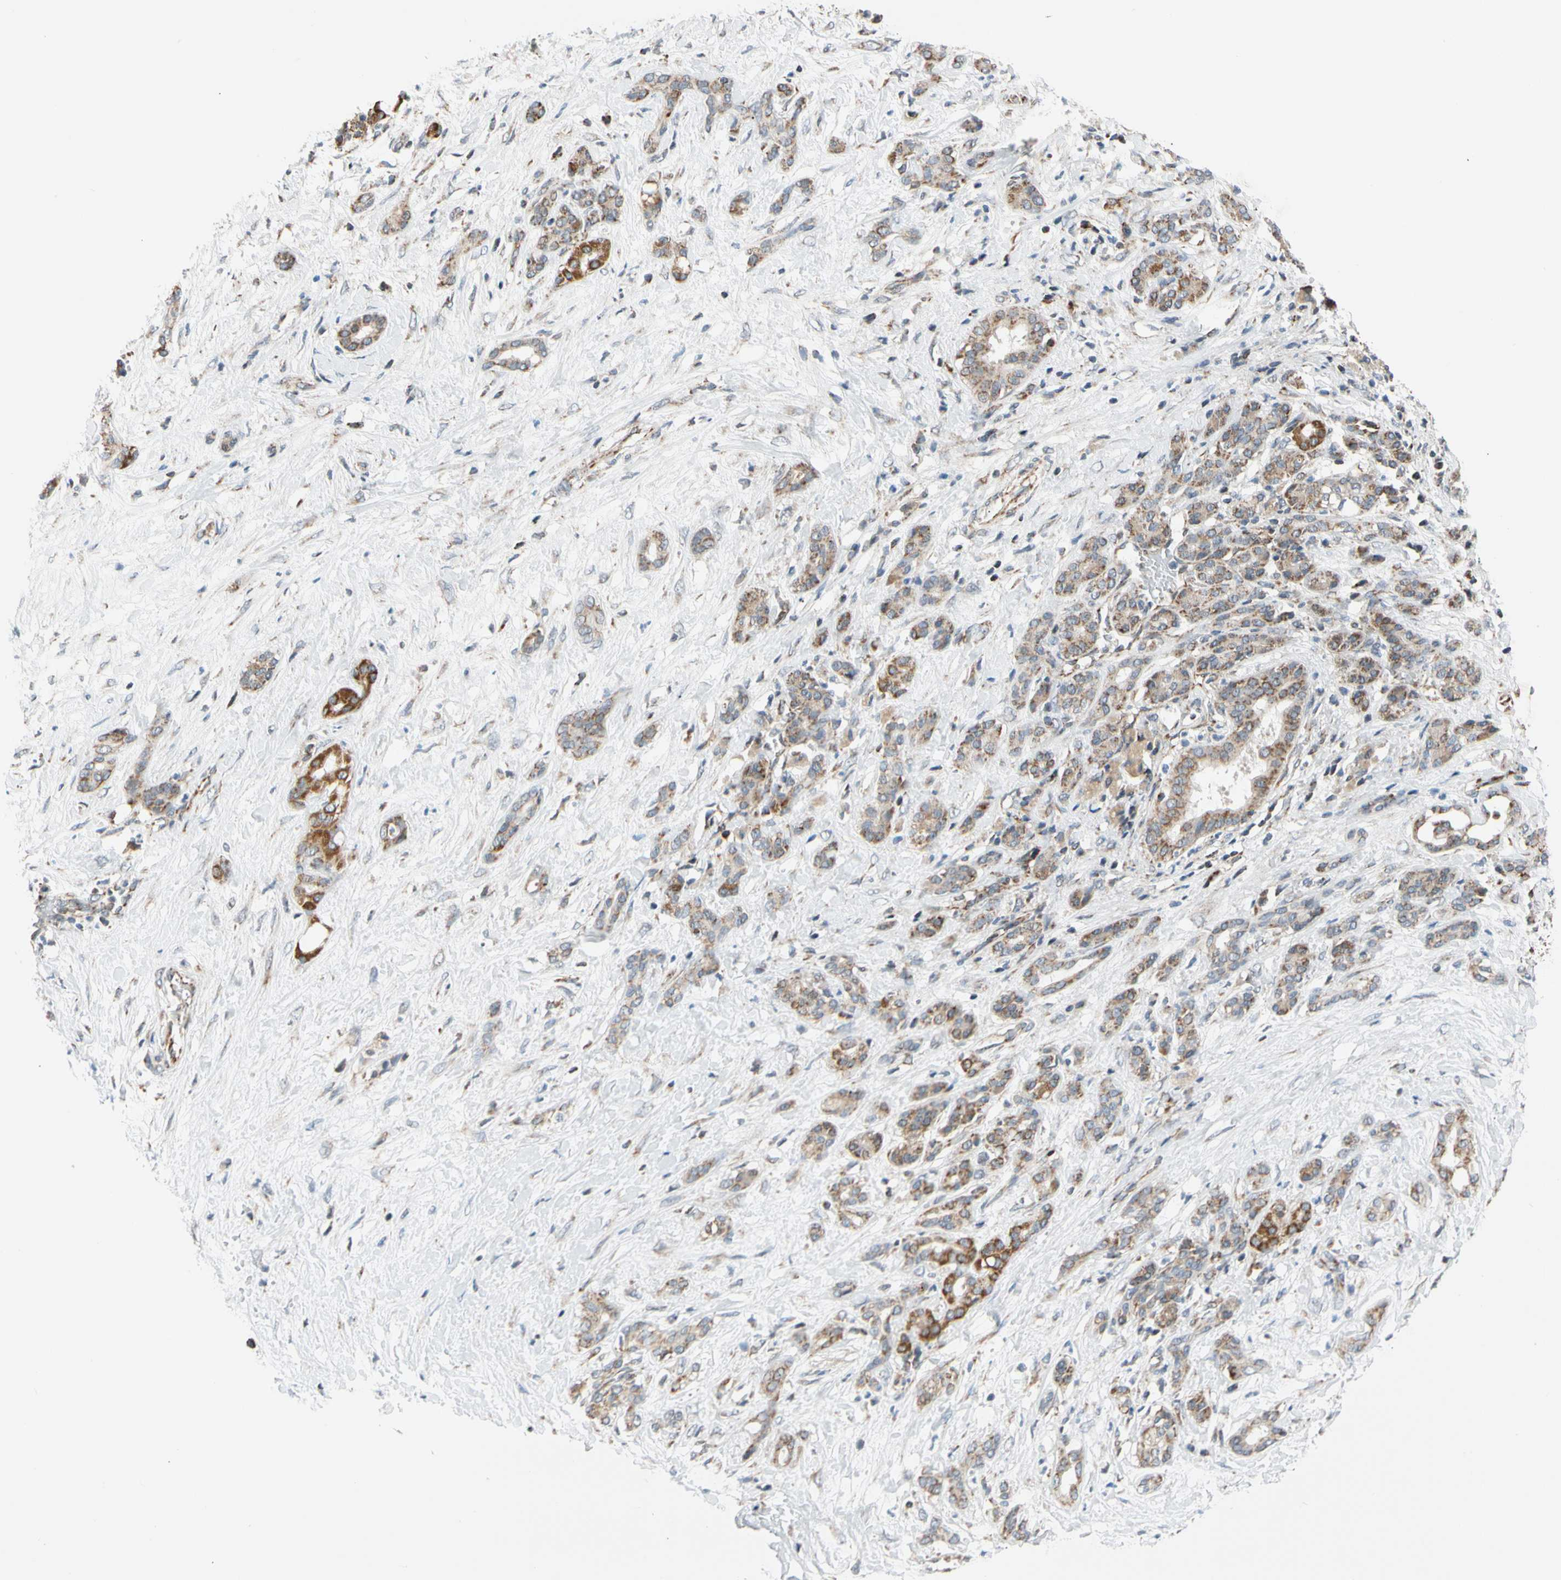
{"staining": {"intensity": "moderate", "quantity": ">75%", "location": "cytoplasmic/membranous"}, "tissue": "pancreatic cancer", "cell_type": "Tumor cells", "image_type": "cancer", "snomed": [{"axis": "morphology", "description": "Adenocarcinoma, NOS"}, {"axis": "topography", "description": "Pancreas"}], "caption": "DAB immunohistochemical staining of human pancreatic adenocarcinoma demonstrates moderate cytoplasmic/membranous protein expression in approximately >75% of tumor cells.", "gene": "KHDC4", "patient": {"sex": "male", "age": 41}}